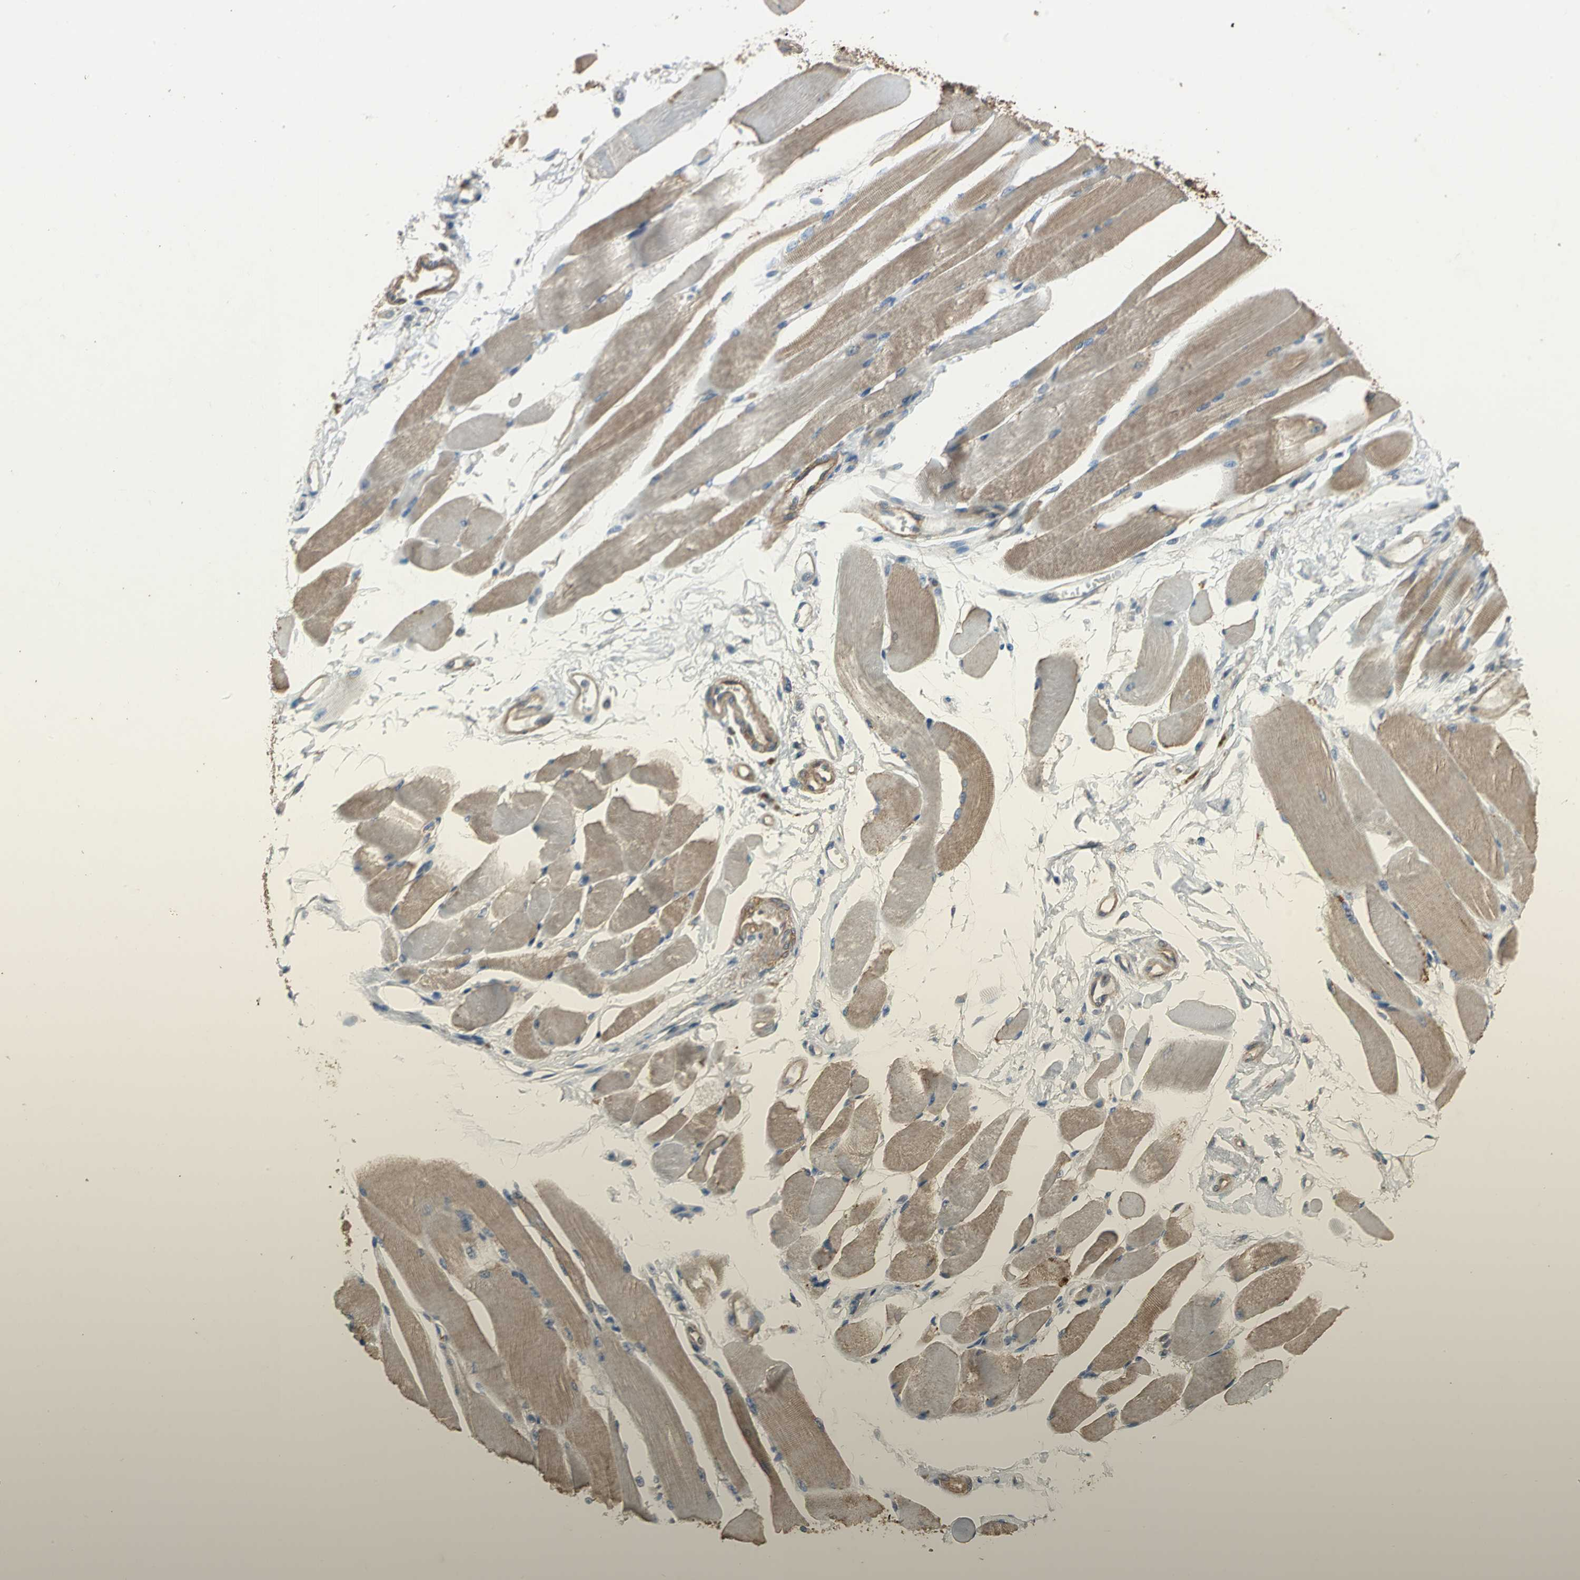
{"staining": {"intensity": "moderate", "quantity": ">75%", "location": "cytoplasmic/membranous"}, "tissue": "skeletal muscle", "cell_type": "Myocytes", "image_type": "normal", "snomed": [{"axis": "morphology", "description": "Normal tissue, NOS"}, {"axis": "topography", "description": "Skeletal muscle"}, {"axis": "topography", "description": "Peripheral nerve tissue"}], "caption": "Immunohistochemistry (IHC) image of normal skeletal muscle stained for a protein (brown), which reveals medium levels of moderate cytoplasmic/membranous expression in about >75% of myocytes.", "gene": "MET", "patient": {"sex": "female", "age": 84}}